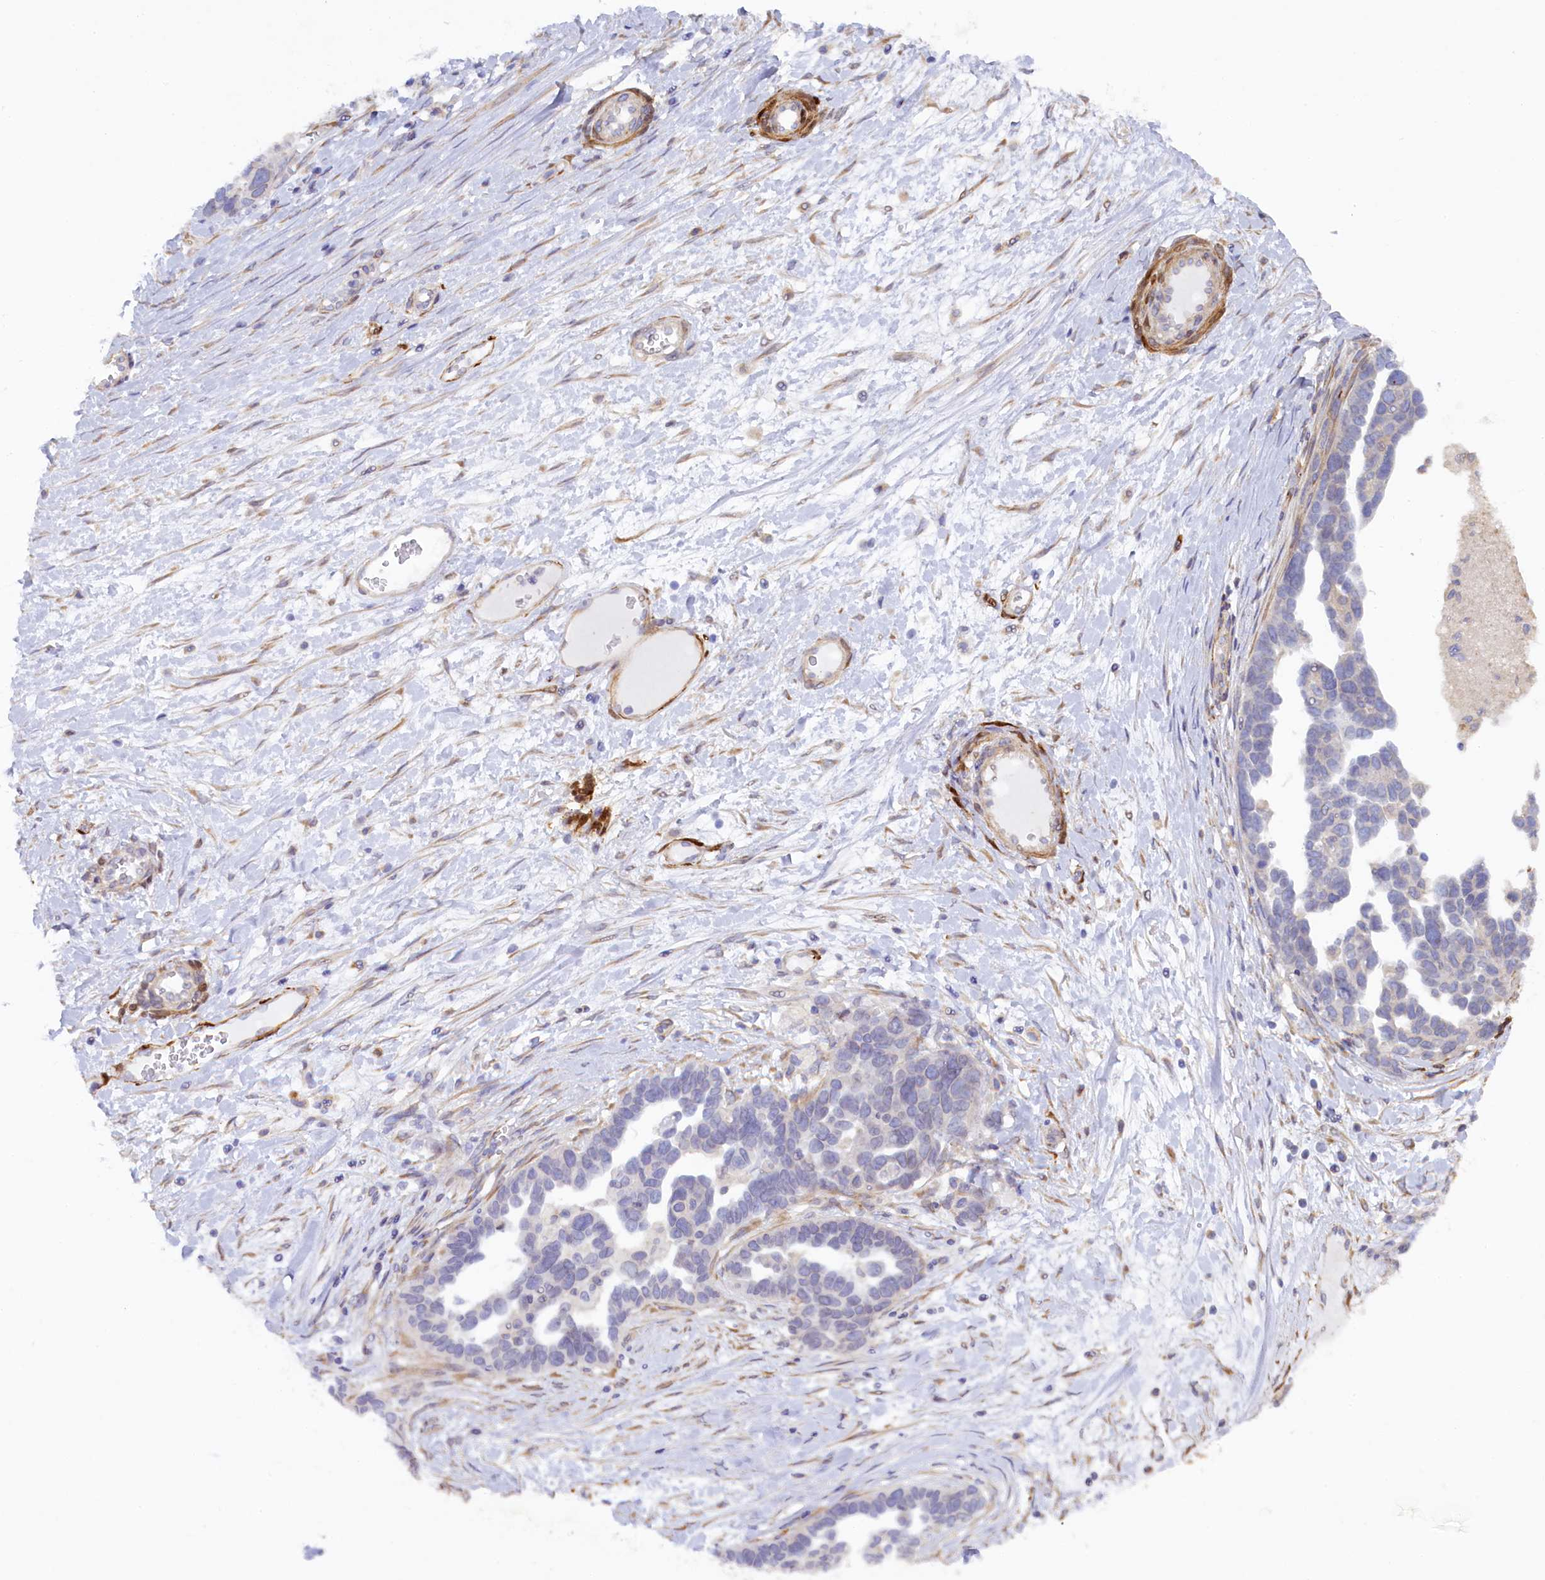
{"staining": {"intensity": "negative", "quantity": "none", "location": "none"}, "tissue": "ovarian cancer", "cell_type": "Tumor cells", "image_type": "cancer", "snomed": [{"axis": "morphology", "description": "Cystadenocarcinoma, serous, NOS"}, {"axis": "topography", "description": "Ovary"}], "caption": "This is a histopathology image of IHC staining of ovarian cancer (serous cystadenocarcinoma), which shows no staining in tumor cells.", "gene": "POGLUT3", "patient": {"sex": "female", "age": 54}}